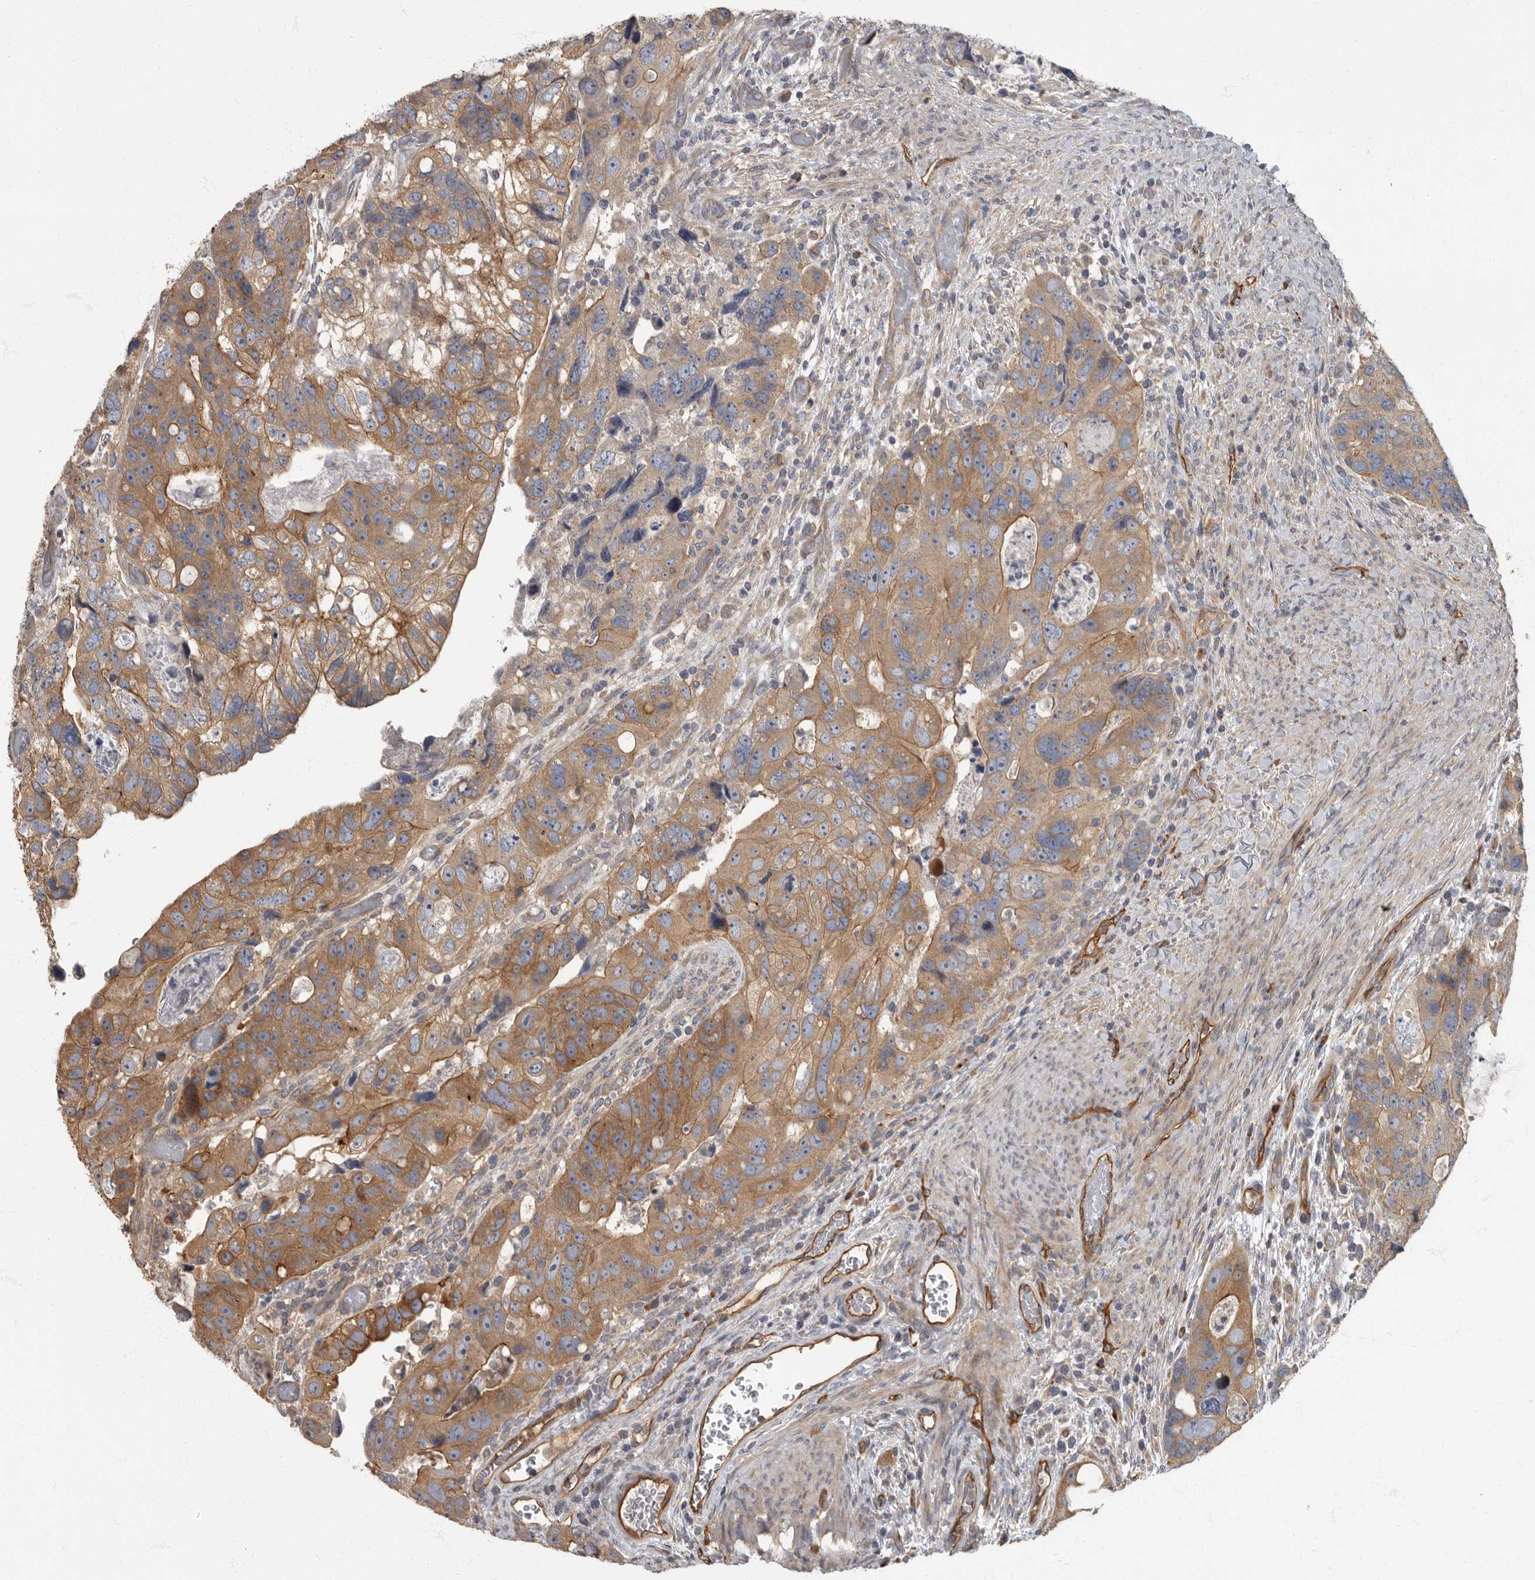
{"staining": {"intensity": "moderate", "quantity": ">75%", "location": "cytoplasmic/membranous"}, "tissue": "colorectal cancer", "cell_type": "Tumor cells", "image_type": "cancer", "snomed": [{"axis": "morphology", "description": "Adenocarcinoma, NOS"}, {"axis": "topography", "description": "Rectum"}], "caption": "Protein positivity by immunohistochemistry (IHC) demonstrates moderate cytoplasmic/membranous expression in approximately >75% of tumor cells in adenocarcinoma (colorectal). The protein of interest is stained brown, and the nuclei are stained in blue (DAB (3,3'-diaminobenzidine) IHC with brightfield microscopy, high magnification).", "gene": "PDK1", "patient": {"sex": "male", "age": 59}}